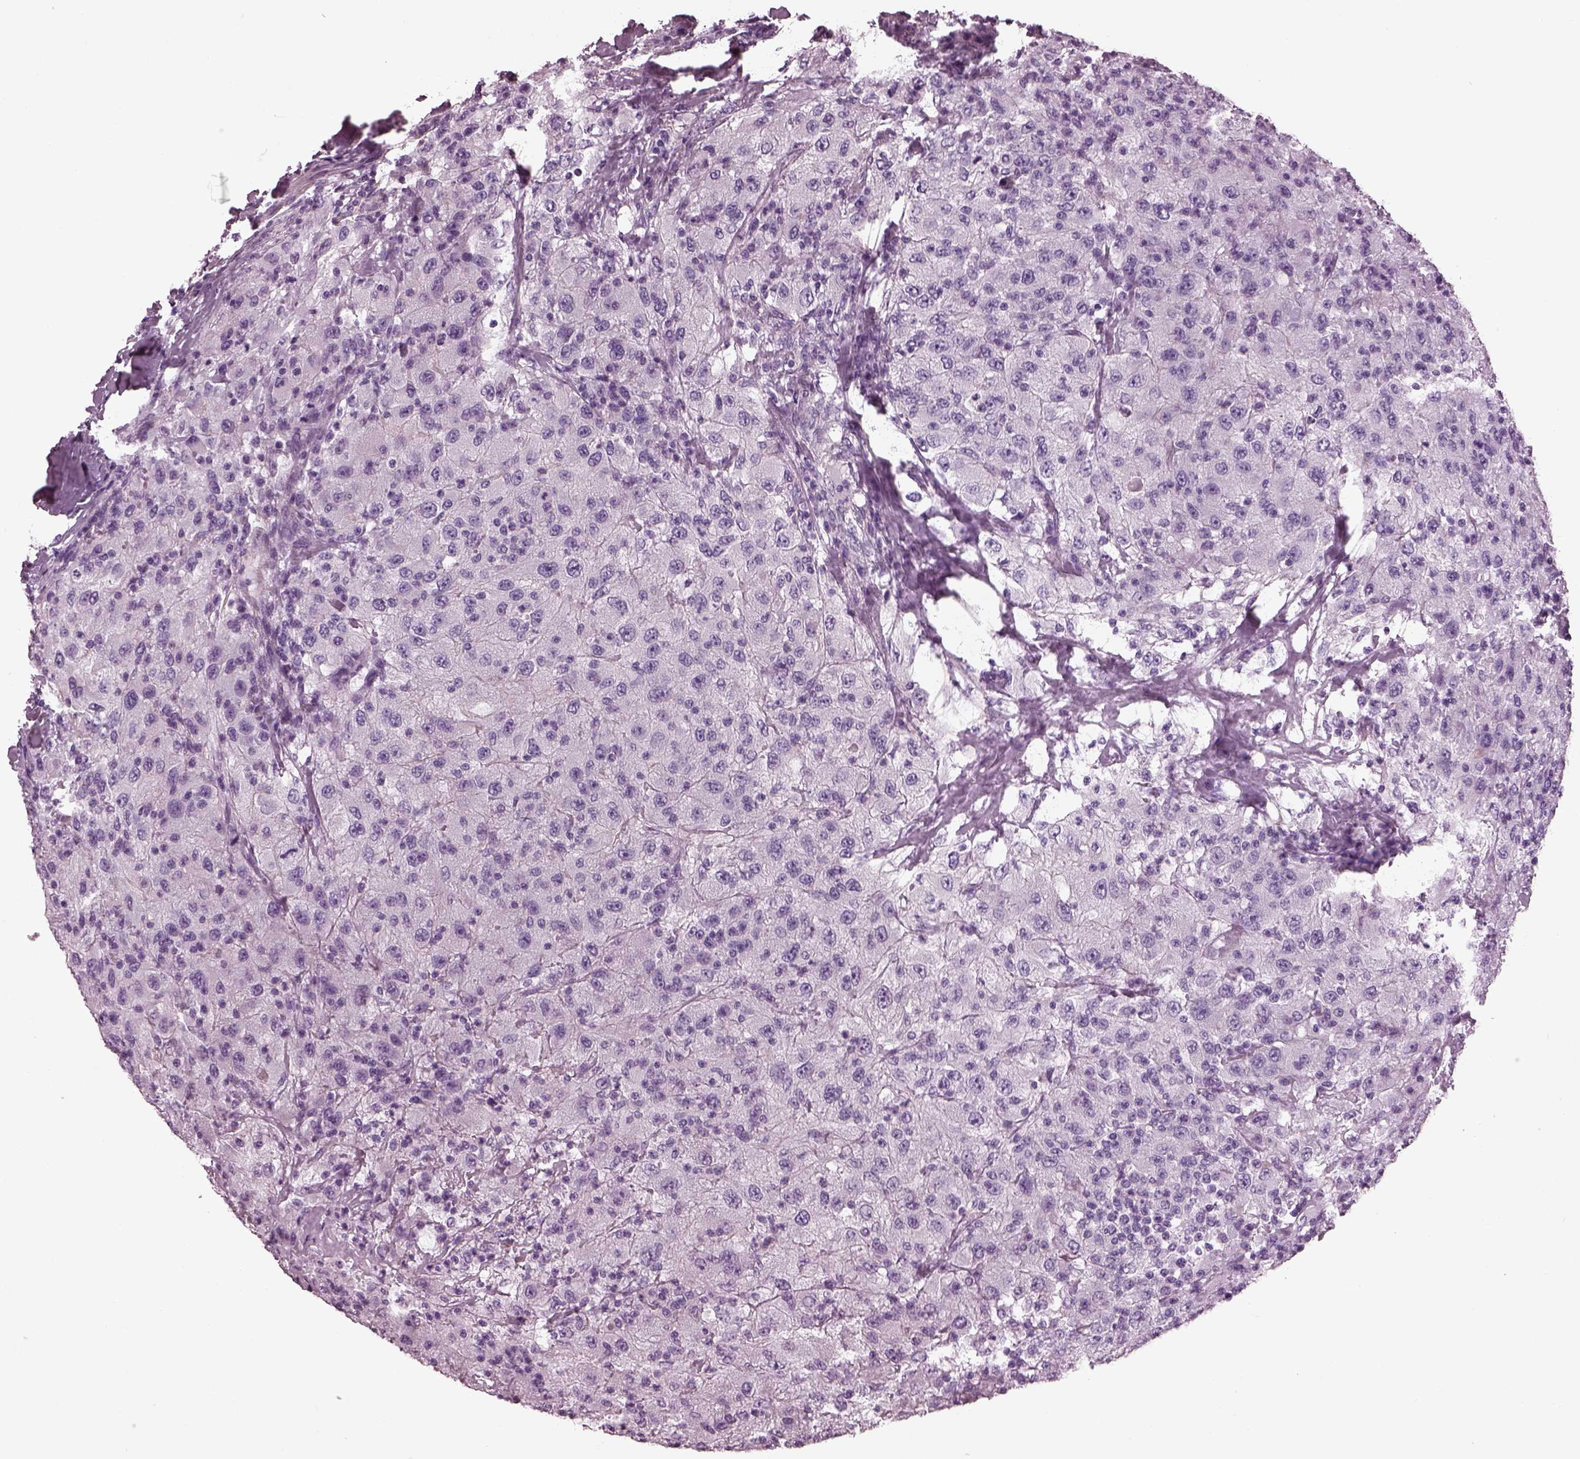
{"staining": {"intensity": "negative", "quantity": "none", "location": "none"}, "tissue": "renal cancer", "cell_type": "Tumor cells", "image_type": "cancer", "snomed": [{"axis": "morphology", "description": "Adenocarcinoma, NOS"}, {"axis": "topography", "description": "Kidney"}], "caption": "Tumor cells show no significant positivity in adenocarcinoma (renal).", "gene": "BFSP1", "patient": {"sex": "female", "age": 67}}